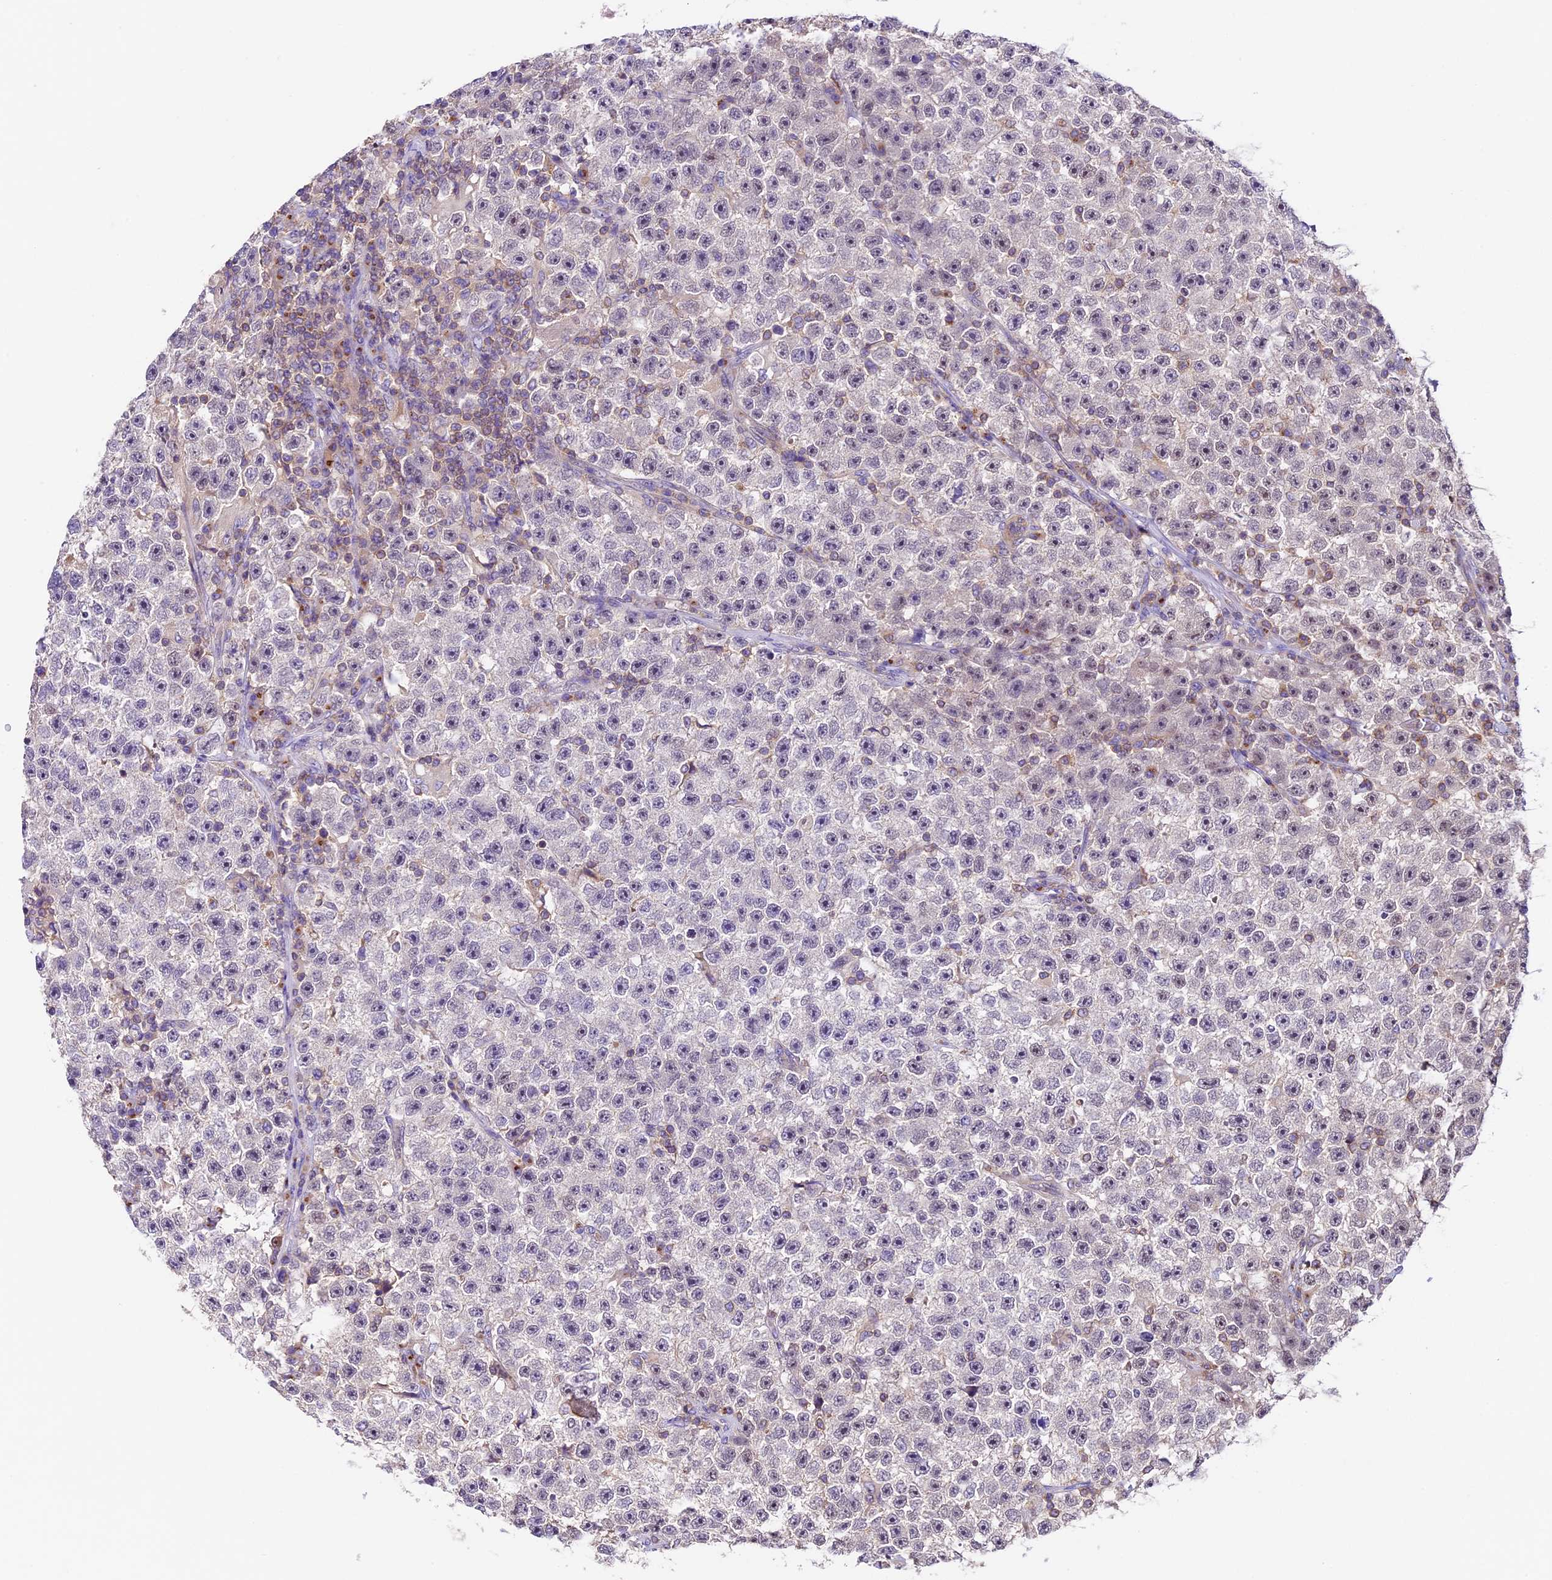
{"staining": {"intensity": "weak", "quantity": "25%-75%", "location": "nuclear"}, "tissue": "testis cancer", "cell_type": "Tumor cells", "image_type": "cancer", "snomed": [{"axis": "morphology", "description": "Seminoma, NOS"}, {"axis": "topography", "description": "Testis"}], "caption": "A brown stain labels weak nuclear expression of a protein in human testis cancer tumor cells.", "gene": "TBC1D1", "patient": {"sex": "male", "age": 22}}